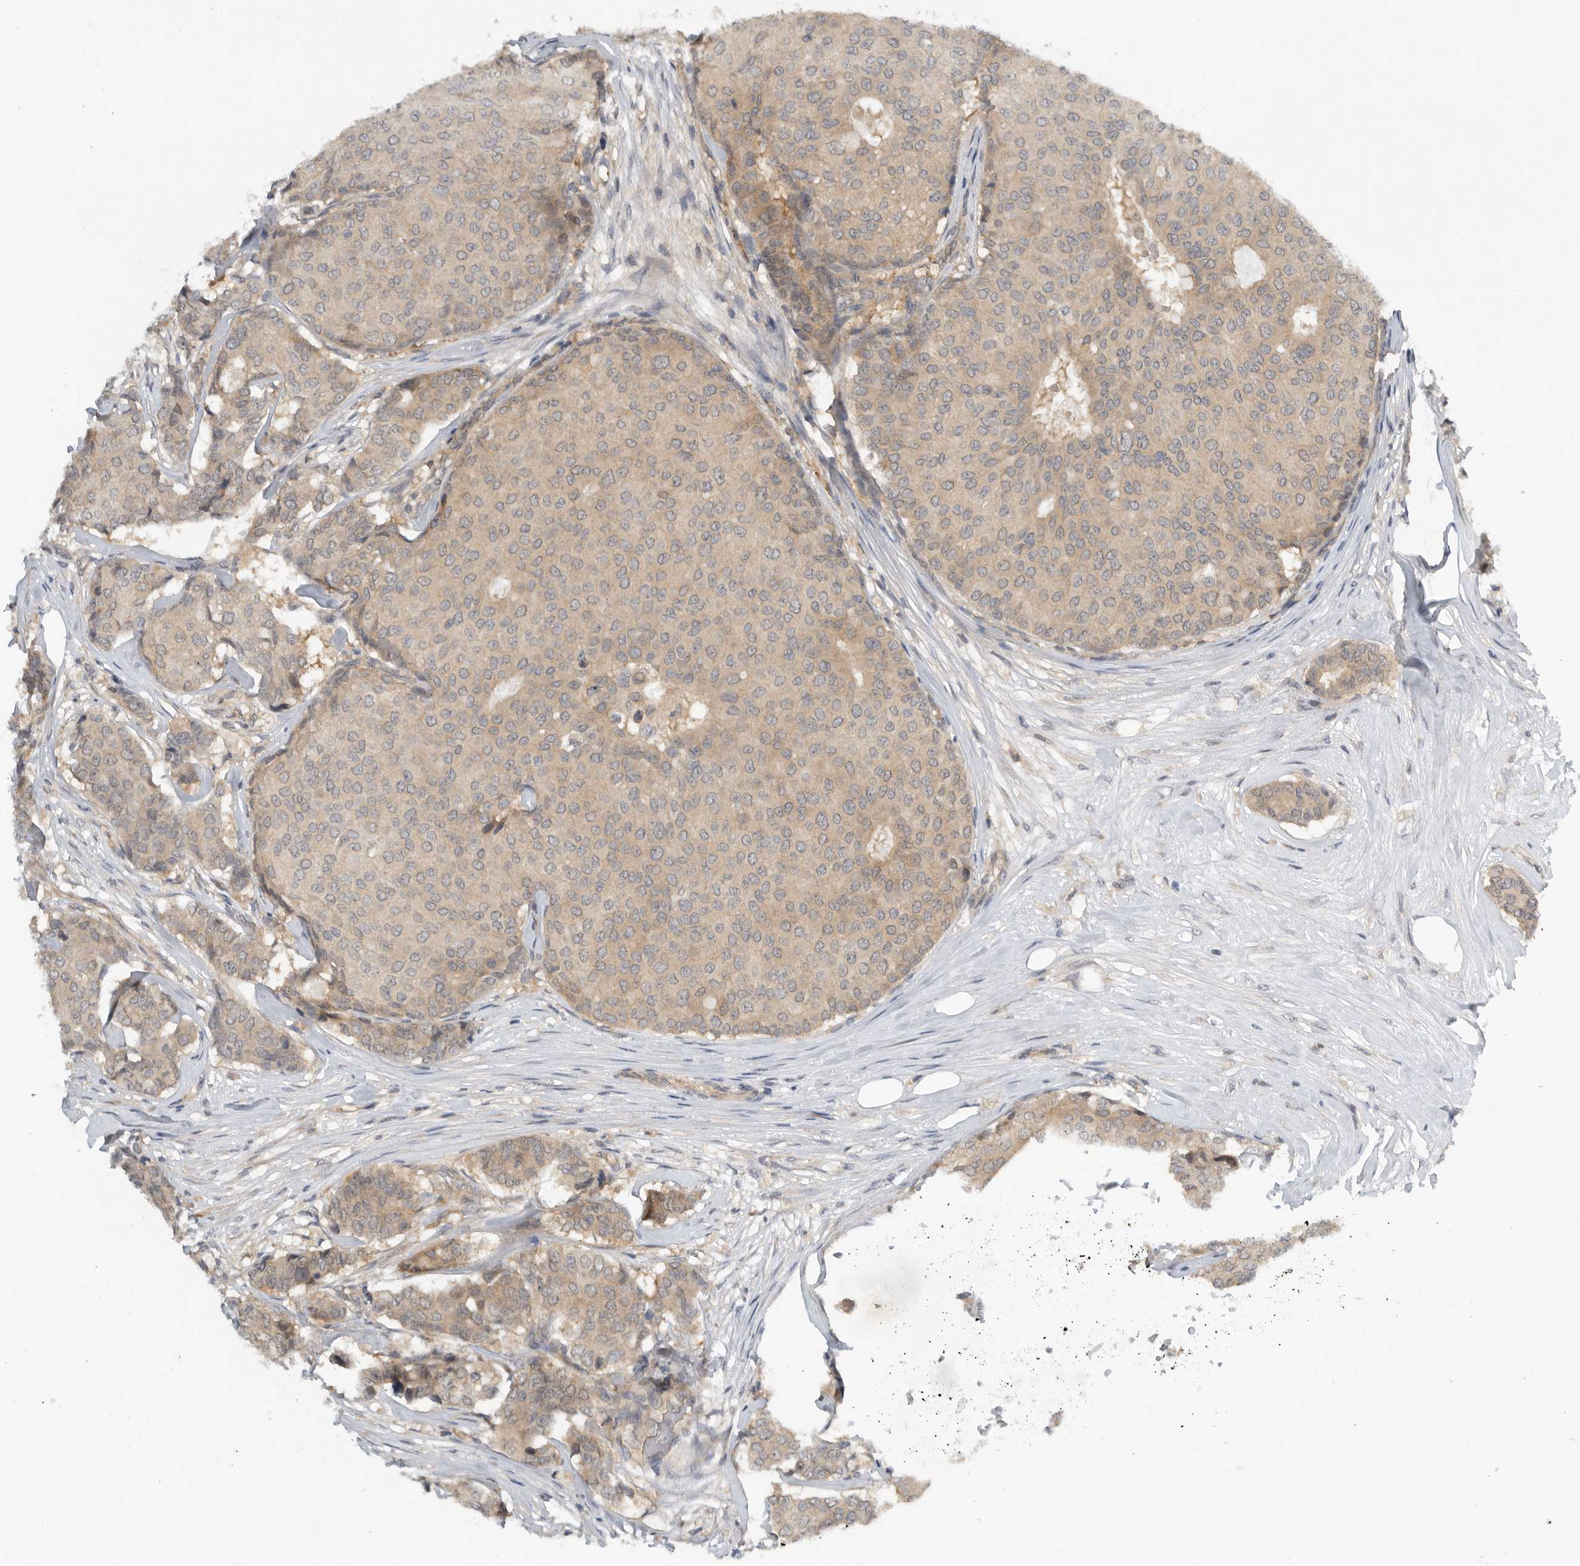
{"staining": {"intensity": "weak", "quantity": ">75%", "location": "cytoplasmic/membranous"}, "tissue": "breast cancer", "cell_type": "Tumor cells", "image_type": "cancer", "snomed": [{"axis": "morphology", "description": "Duct carcinoma"}, {"axis": "topography", "description": "Breast"}], "caption": "Immunohistochemical staining of breast infiltrating ductal carcinoma exhibits low levels of weak cytoplasmic/membranous protein positivity in about >75% of tumor cells.", "gene": "AASDHPPT", "patient": {"sex": "female", "age": 75}}